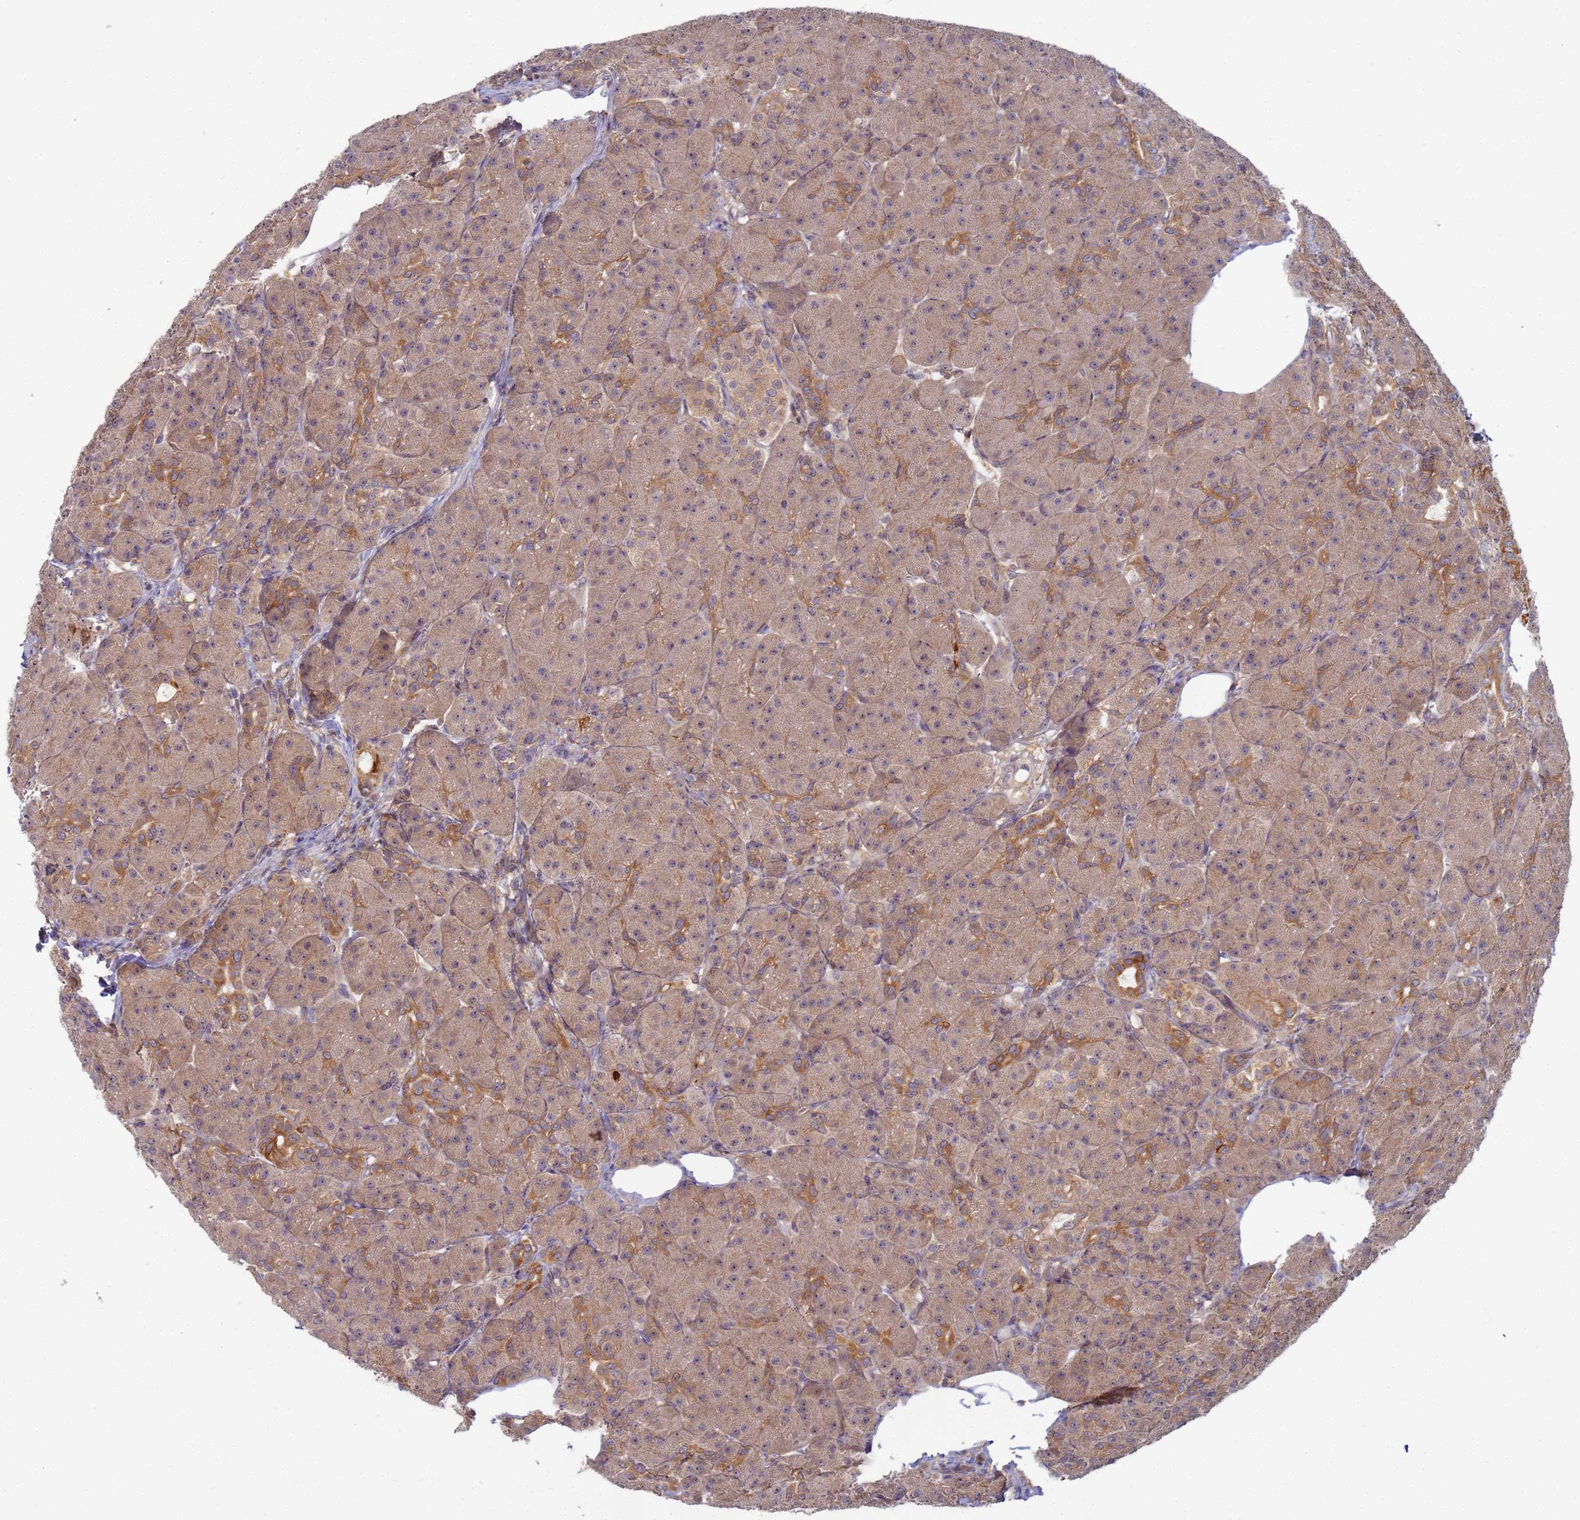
{"staining": {"intensity": "moderate", "quantity": ">75%", "location": "cytoplasmic/membranous"}, "tissue": "pancreas", "cell_type": "Exocrine glandular cells", "image_type": "normal", "snomed": [{"axis": "morphology", "description": "Normal tissue, NOS"}, {"axis": "topography", "description": "Pancreas"}], "caption": "The immunohistochemical stain labels moderate cytoplasmic/membranous staining in exocrine glandular cells of benign pancreas.", "gene": "SHARPIN", "patient": {"sex": "male", "age": 63}}